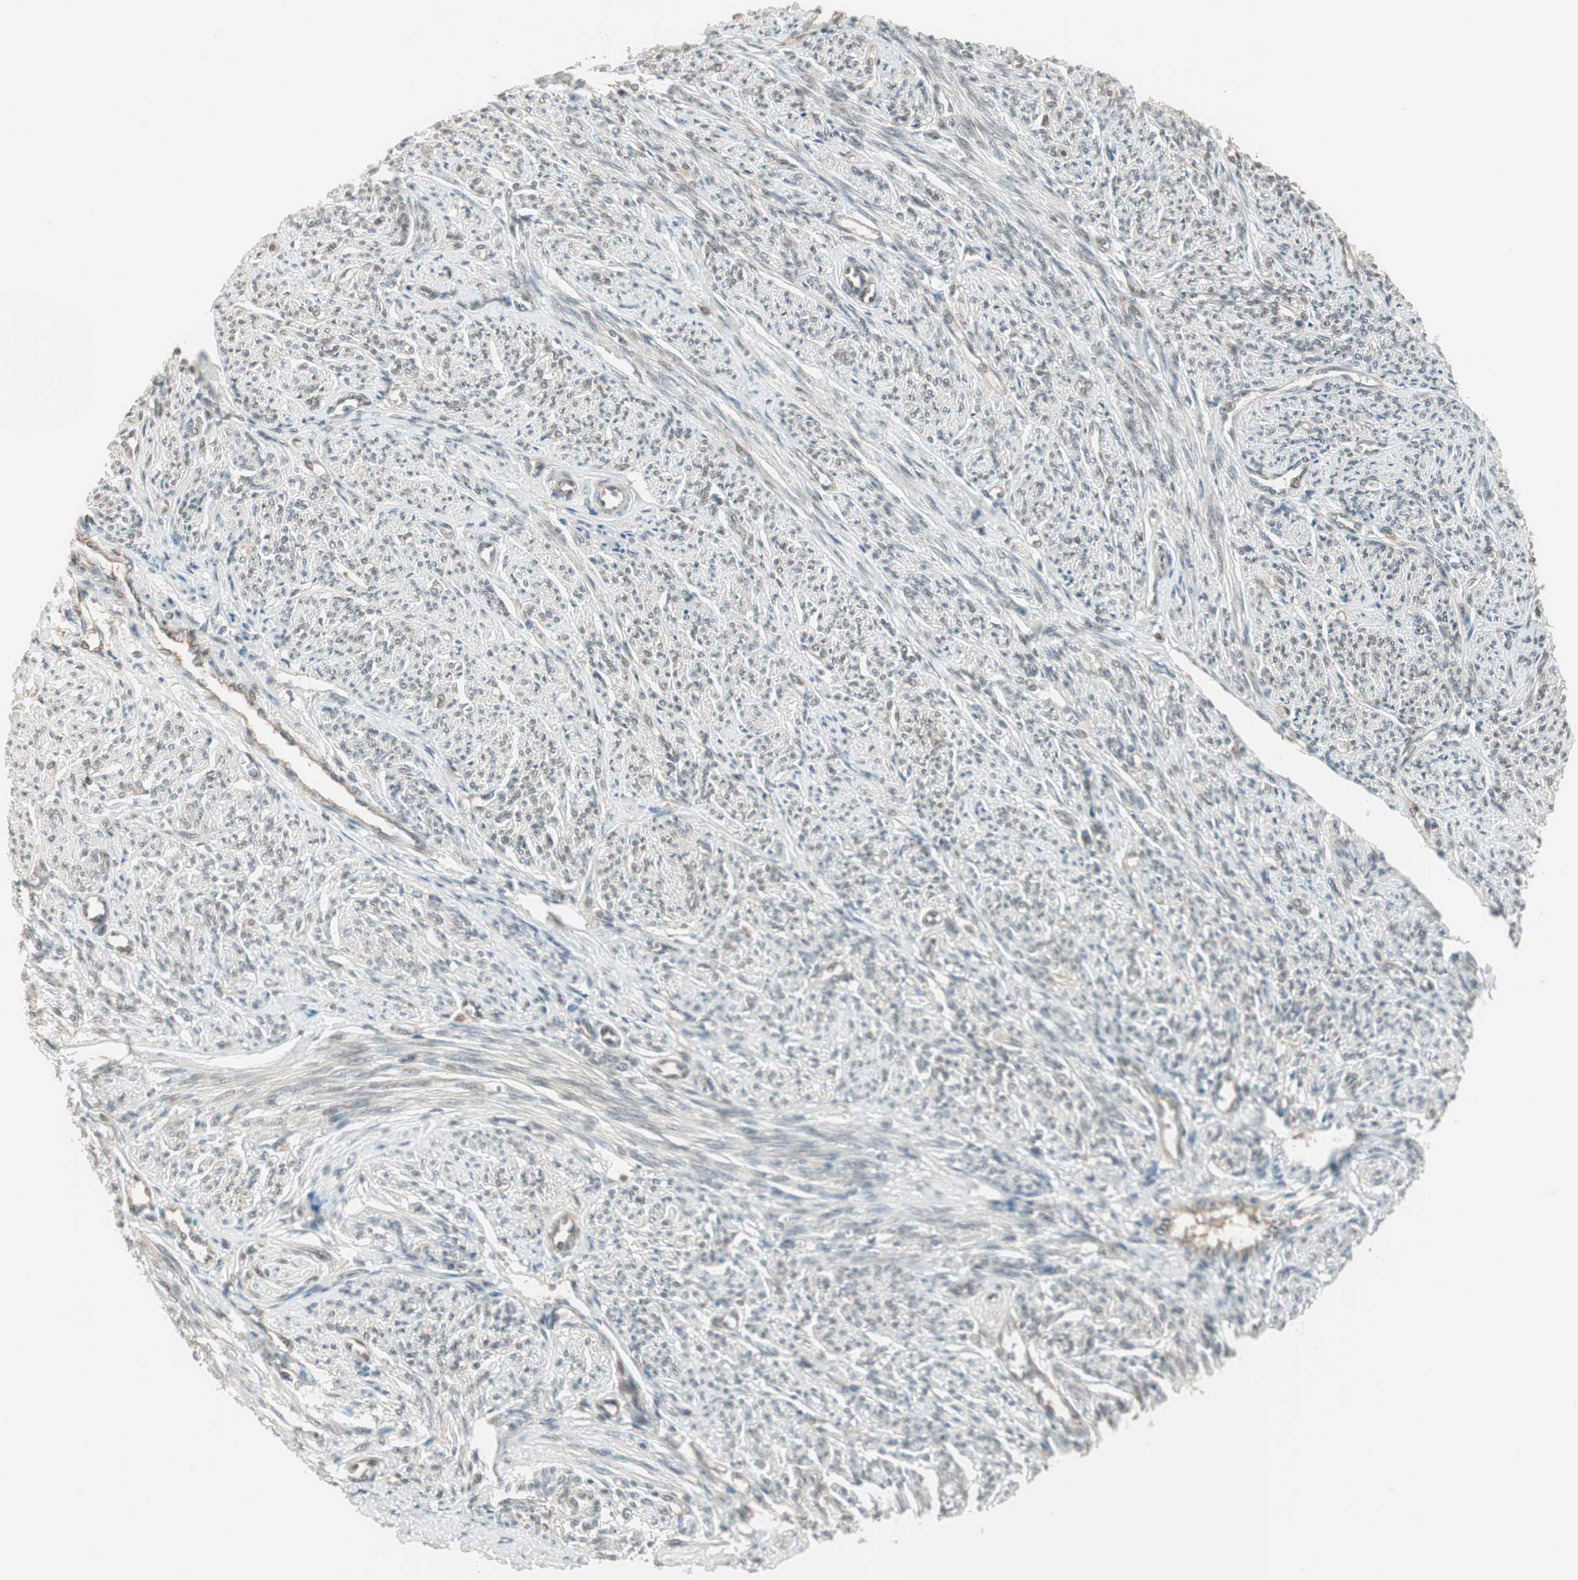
{"staining": {"intensity": "negative", "quantity": "none", "location": "none"}, "tissue": "smooth muscle", "cell_type": "Smooth muscle cells", "image_type": "normal", "snomed": [{"axis": "morphology", "description": "Normal tissue, NOS"}, {"axis": "topography", "description": "Smooth muscle"}], "caption": "This is a histopathology image of IHC staining of benign smooth muscle, which shows no staining in smooth muscle cells.", "gene": "IPO5", "patient": {"sex": "female", "age": 65}}